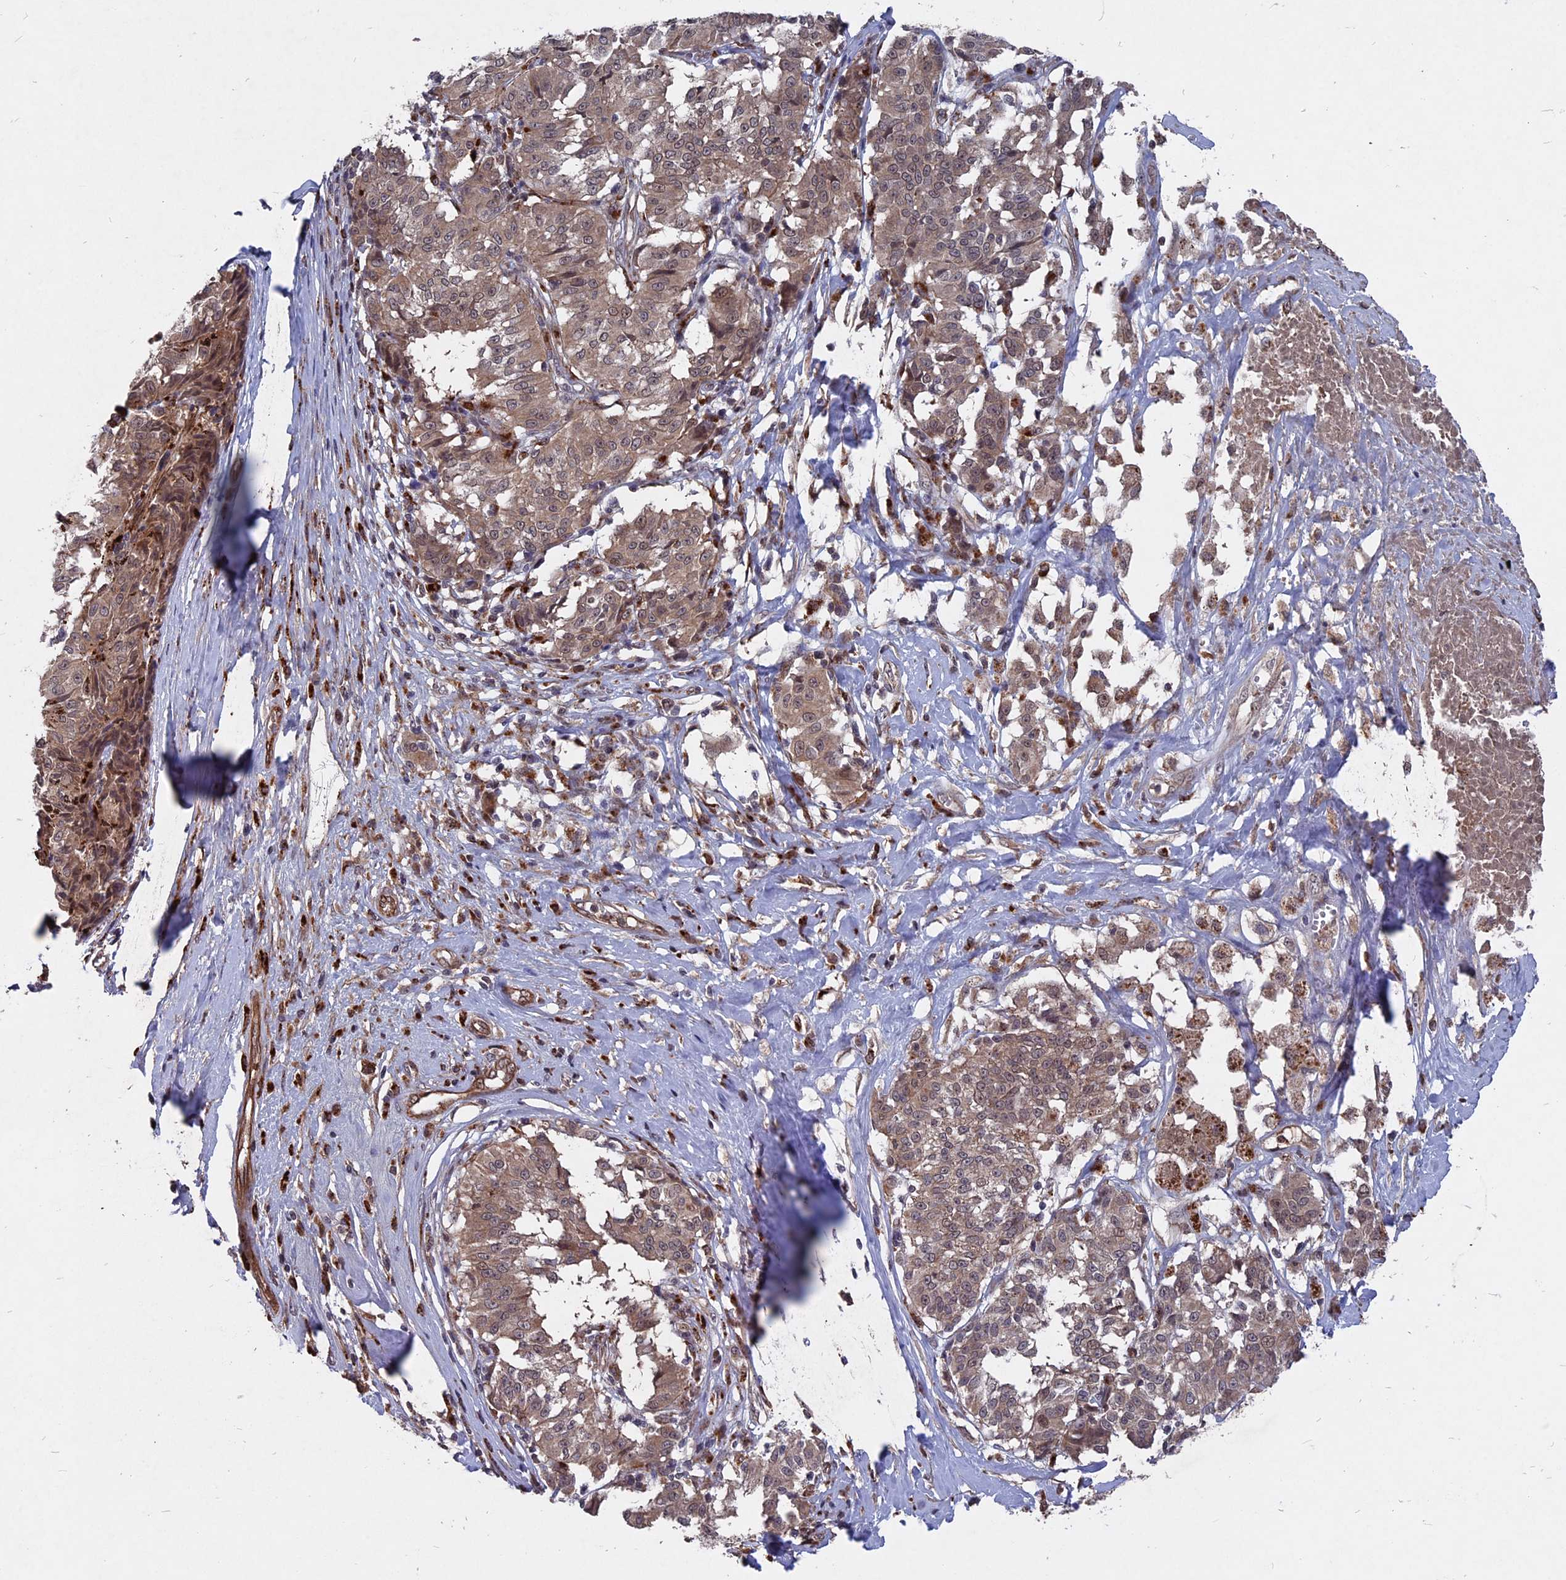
{"staining": {"intensity": "weak", "quantity": "25%-75%", "location": "cytoplasmic/membranous"}, "tissue": "melanoma", "cell_type": "Tumor cells", "image_type": "cancer", "snomed": [{"axis": "morphology", "description": "Malignant melanoma, NOS"}, {"axis": "topography", "description": "Skin"}], "caption": "An image of melanoma stained for a protein exhibits weak cytoplasmic/membranous brown staining in tumor cells.", "gene": "NOSIP", "patient": {"sex": "female", "age": 72}}